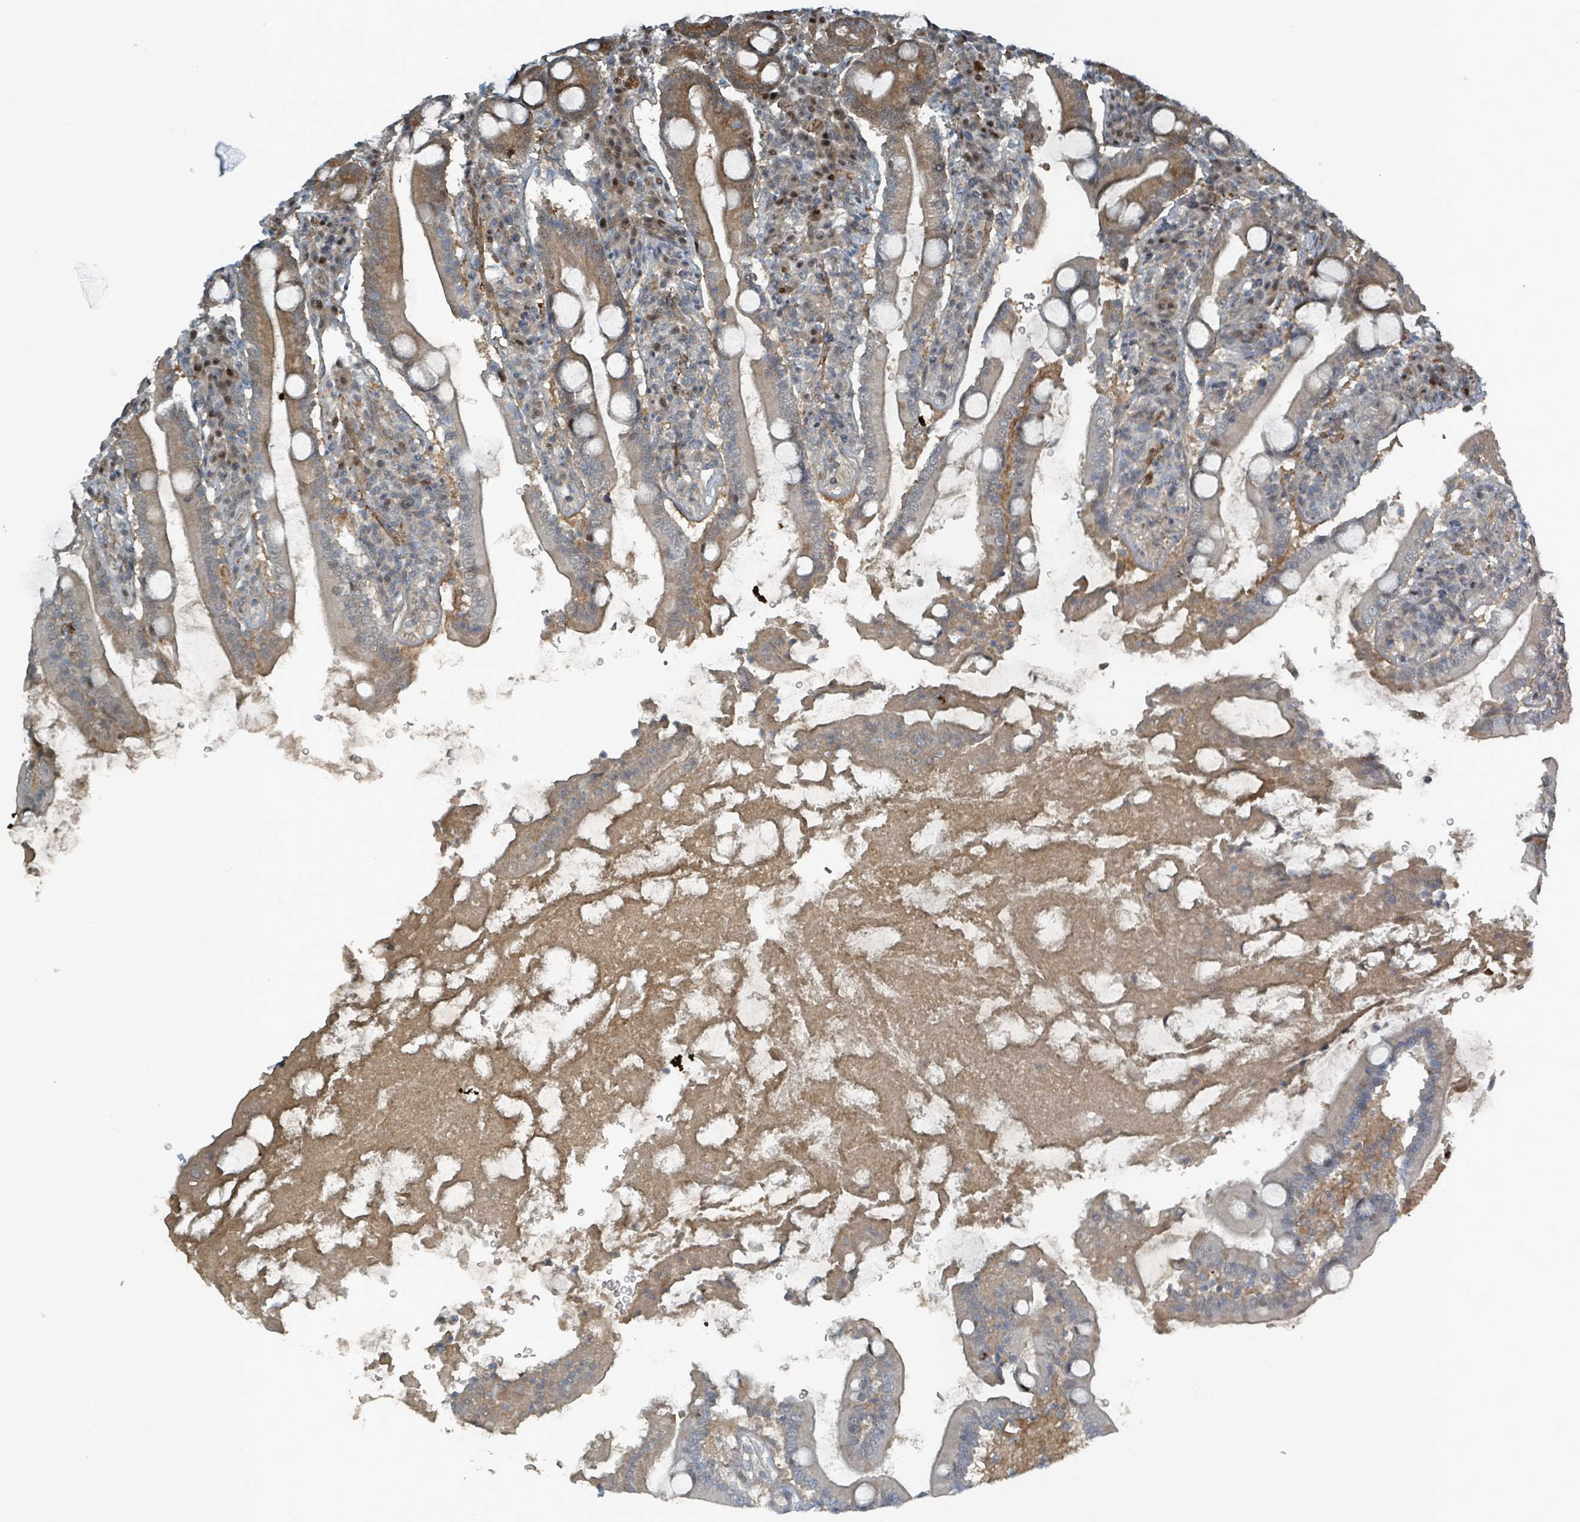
{"staining": {"intensity": "moderate", "quantity": ">75%", "location": "cytoplasmic/membranous,nuclear"}, "tissue": "duodenum", "cell_type": "Glandular cells", "image_type": "normal", "snomed": [{"axis": "morphology", "description": "Normal tissue, NOS"}, {"axis": "topography", "description": "Duodenum"}], "caption": "Unremarkable duodenum displays moderate cytoplasmic/membranous,nuclear expression in approximately >75% of glandular cells.", "gene": "RHPN2", "patient": {"sex": "male", "age": 35}}